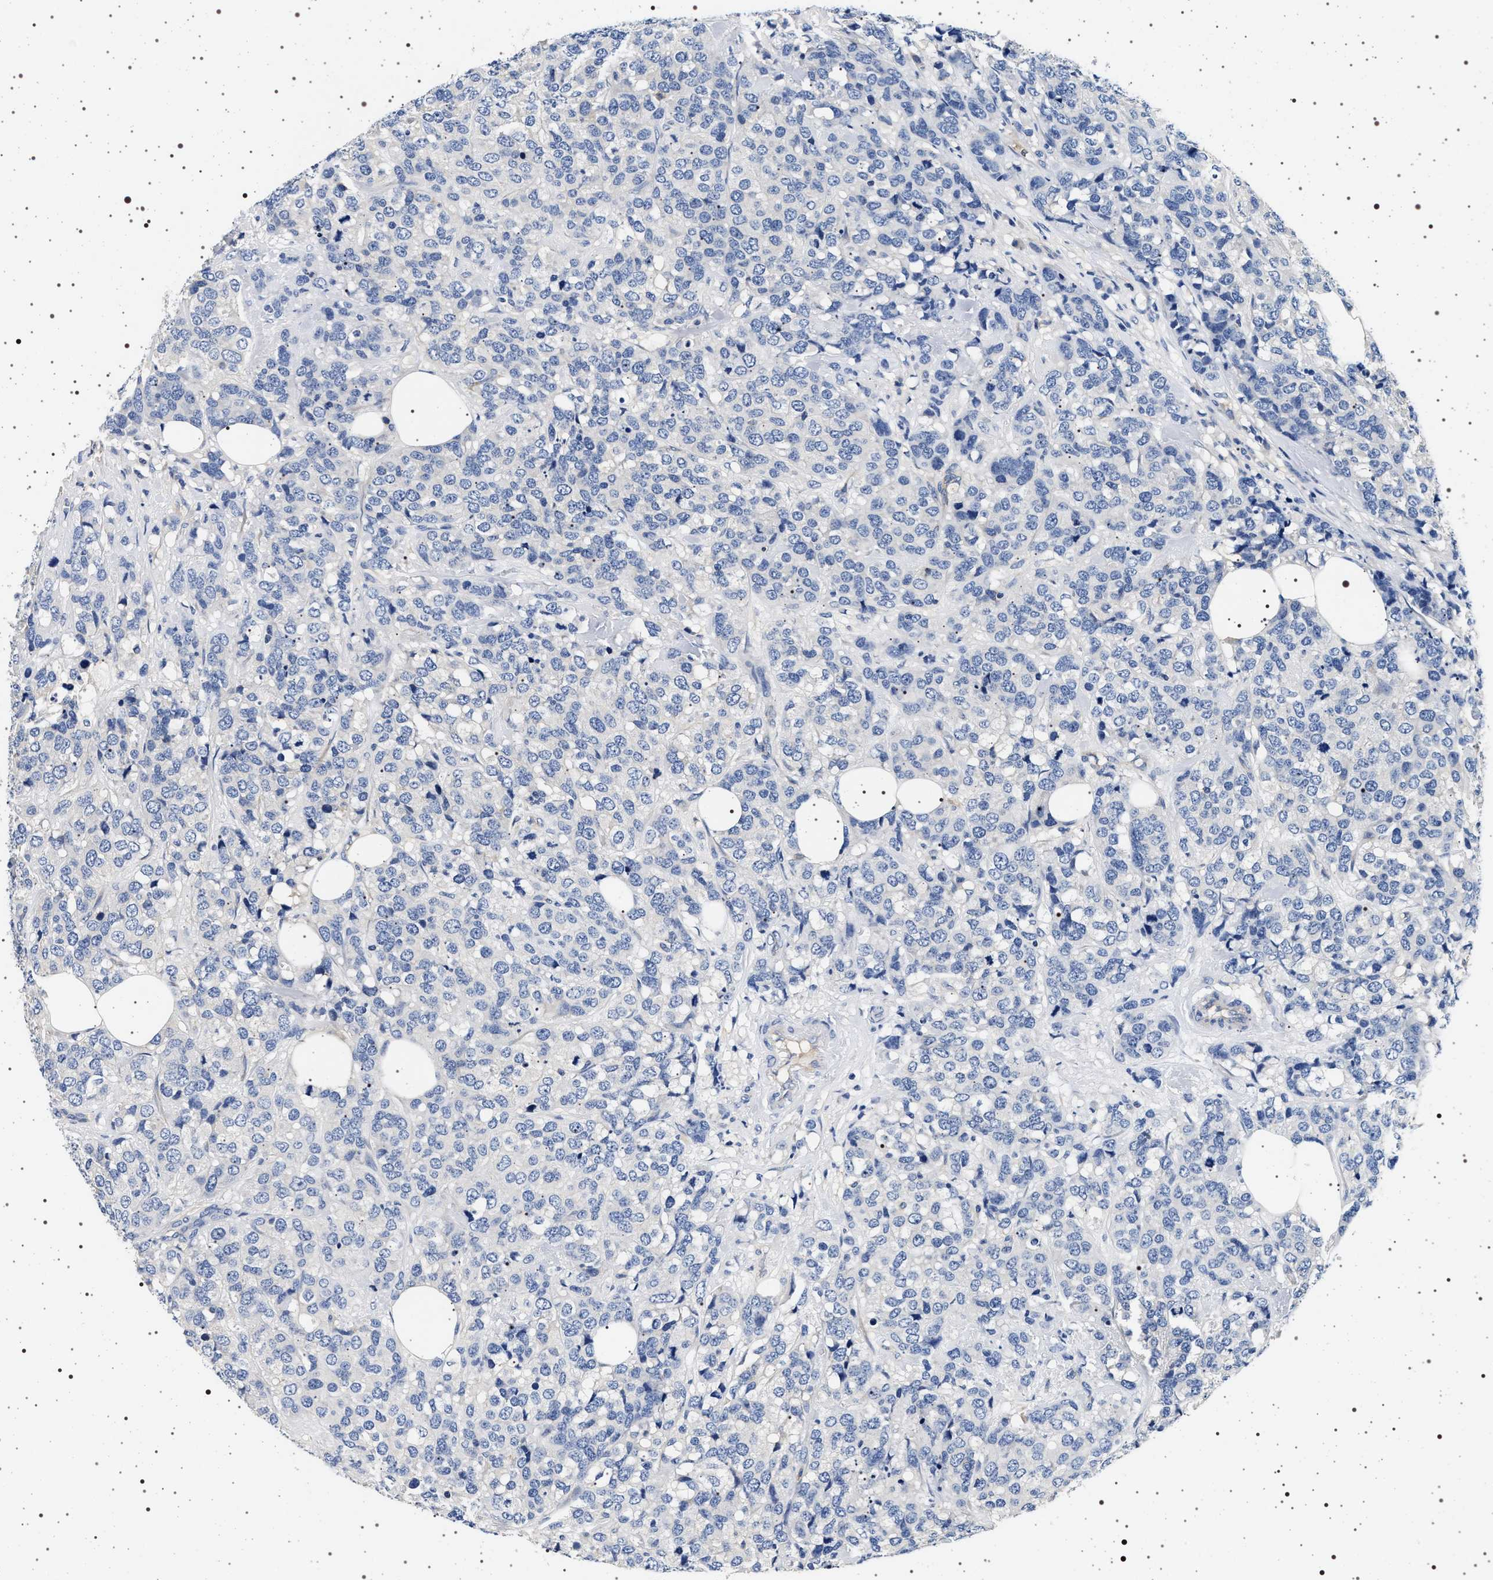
{"staining": {"intensity": "negative", "quantity": "none", "location": "none"}, "tissue": "breast cancer", "cell_type": "Tumor cells", "image_type": "cancer", "snomed": [{"axis": "morphology", "description": "Lobular carcinoma"}, {"axis": "topography", "description": "Breast"}], "caption": "The immunohistochemistry (IHC) micrograph has no significant expression in tumor cells of breast cancer tissue.", "gene": "HSD17B1", "patient": {"sex": "female", "age": 59}}